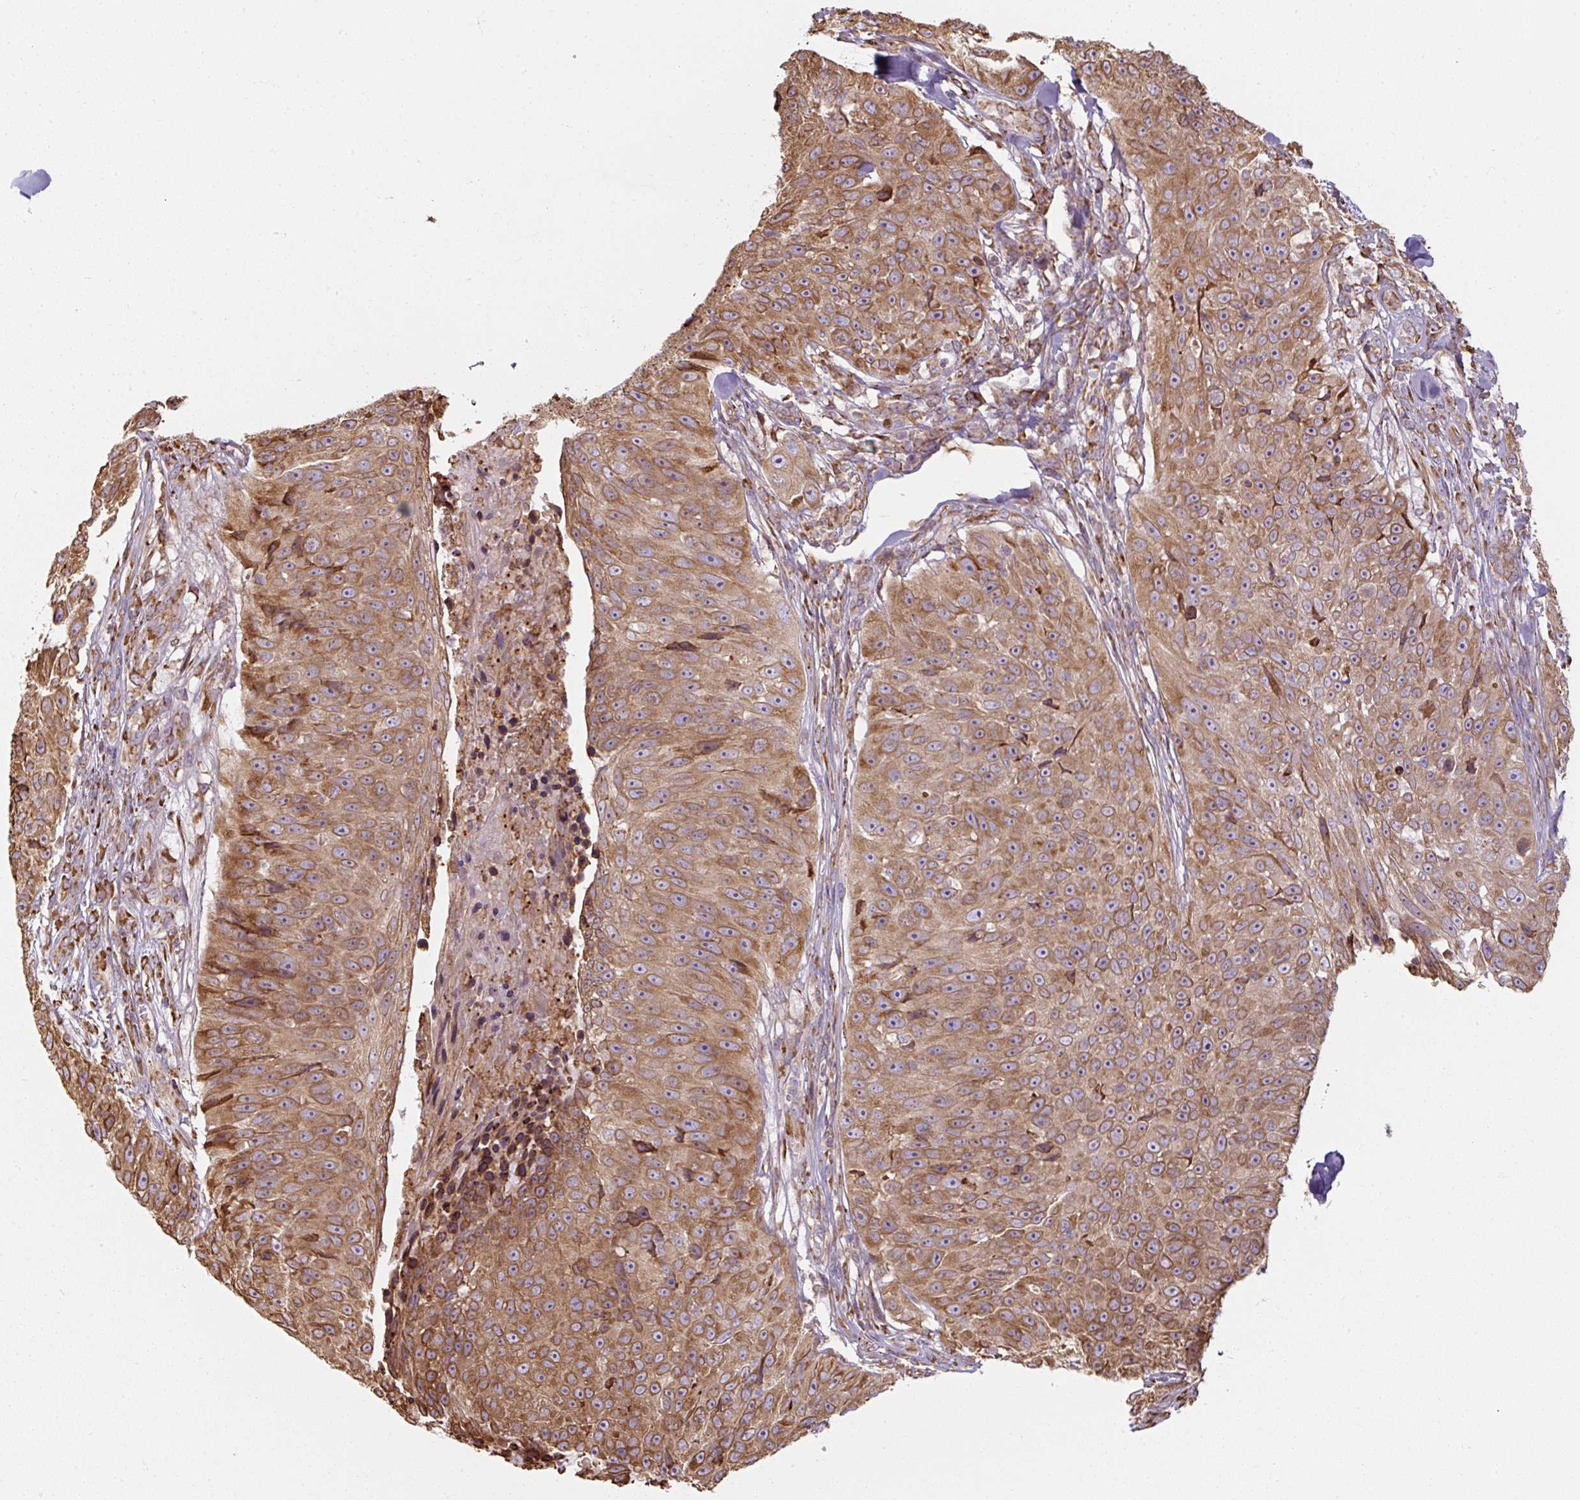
{"staining": {"intensity": "moderate", "quantity": ">75%", "location": "cytoplasmic/membranous"}, "tissue": "skin cancer", "cell_type": "Tumor cells", "image_type": "cancer", "snomed": [{"axis": "morphology", "description": "Squamous cell carcinoma, NOS"}, {"axis": "topography", "description": "Skin"}], "caption": "Immunohistochemical staining of skin squamous cell carcinoma displays moderate cytoplasmic/membranous protein positivity in about >75% of tumor cells.", "gene": "PRKCSH", "patient": {"sex": "female", "age": 87}}